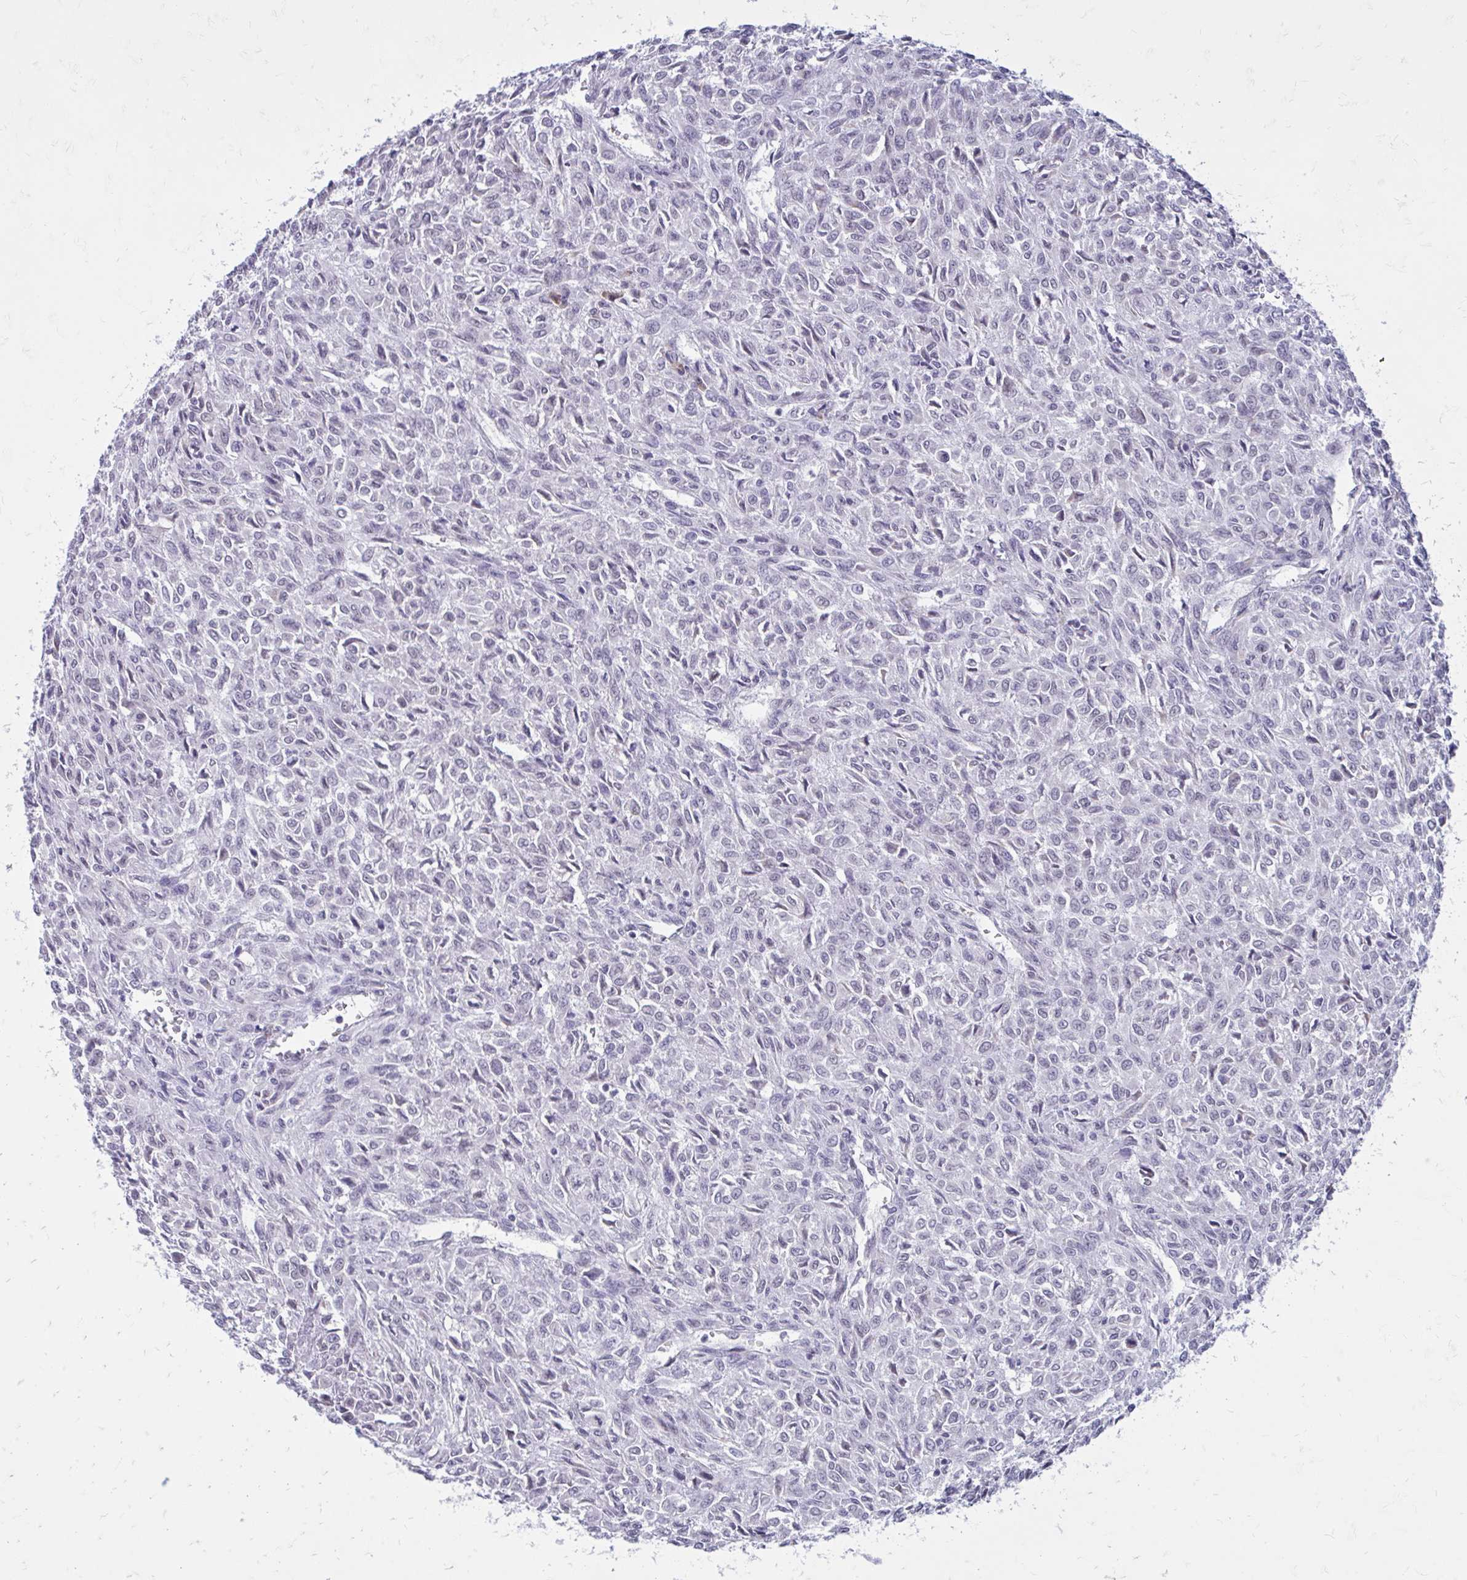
{"staining": {"intensity": "negative", "quantity": "none", "location": "none"}, "tissue": "renal cancer", "cell_type": "Tumor cells", "image_type": "cancer", "snomed": [{"axis": "morphology", "description": "Adenocarcinoma, NOS"}, {"axis": "topography", "description": "Kidney"}], "caption": "IHC of renal cancer reveals no positivity in tumor cells.", "gene": "PROSER1", "patient": {"sex": "male", "age": 58}}